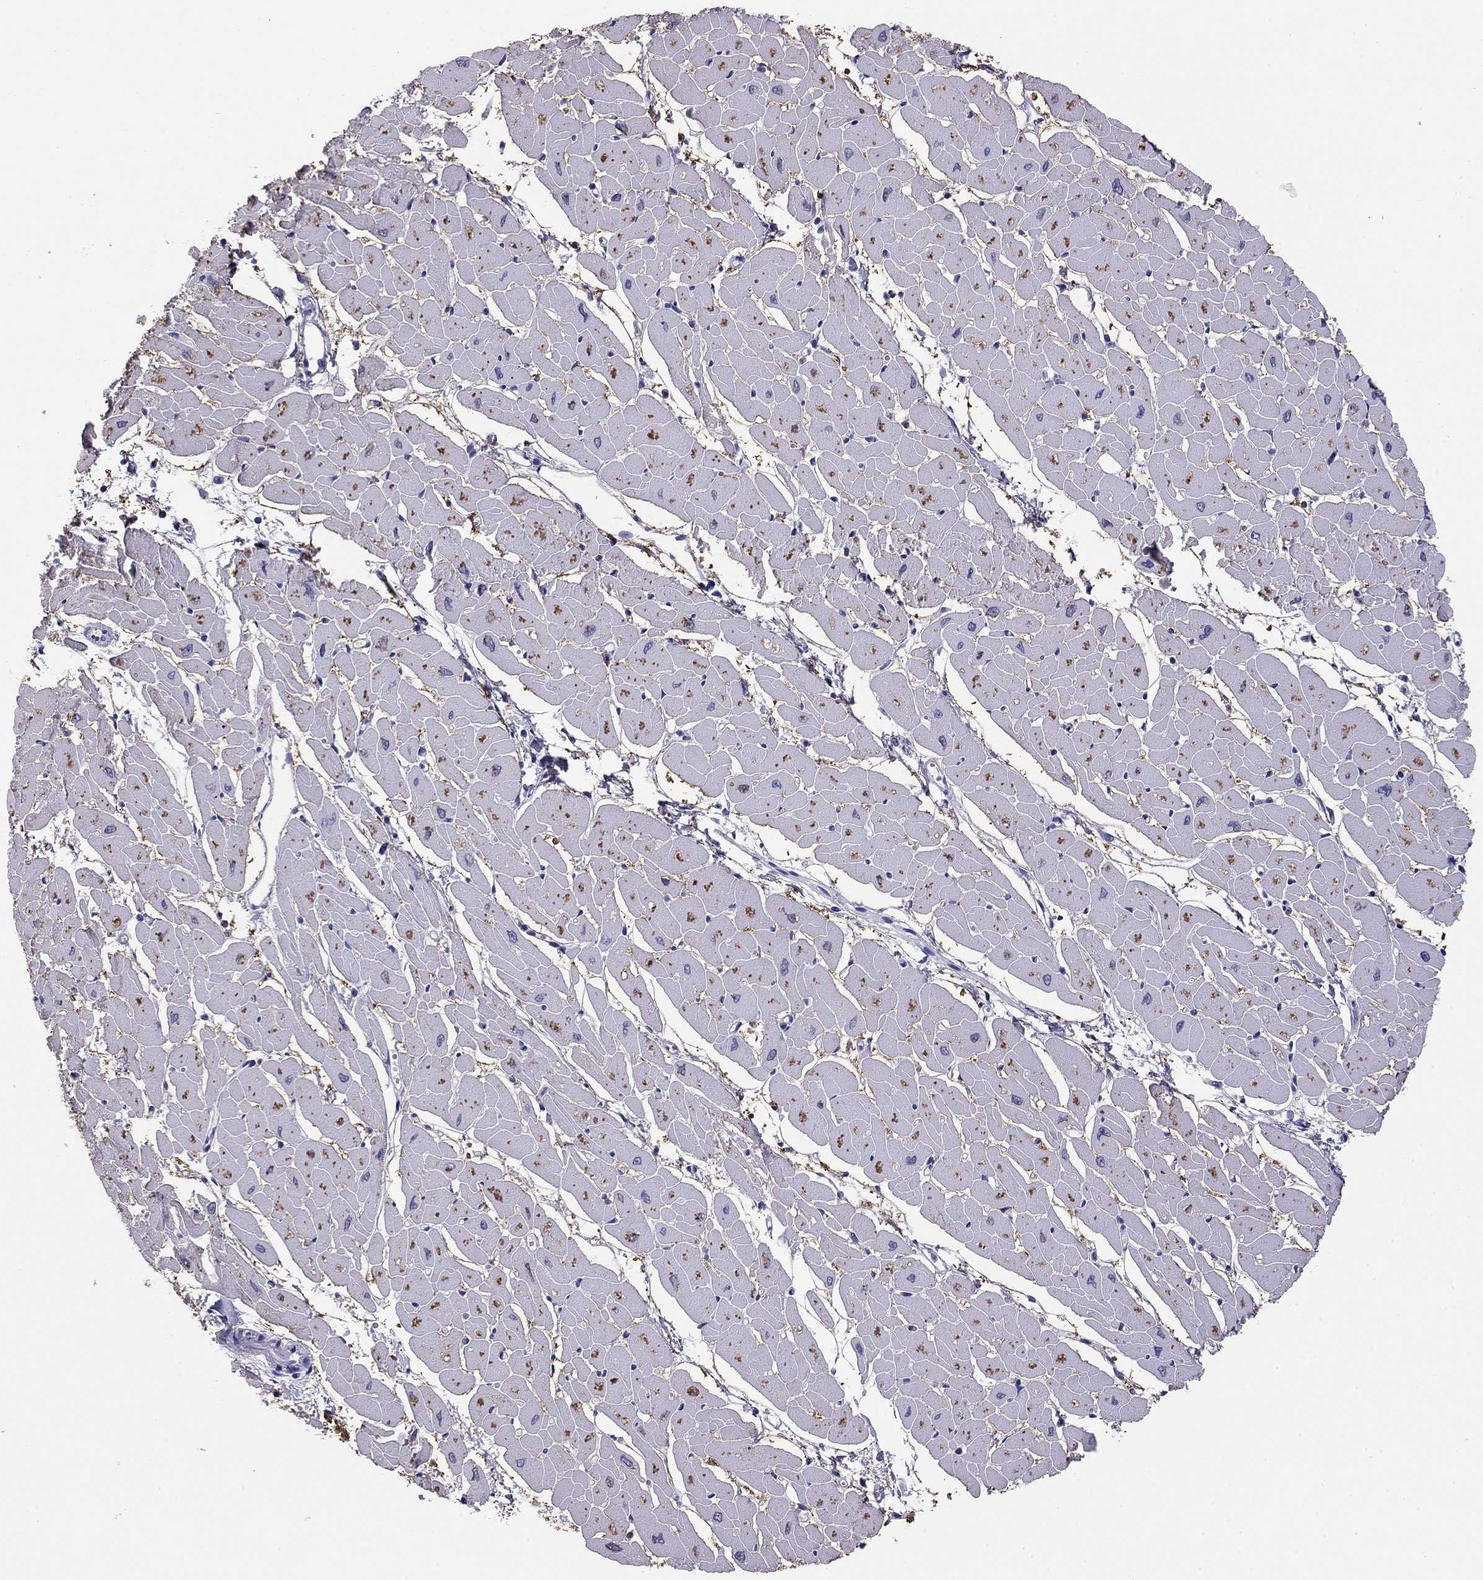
{"staining": {"intensity": "negative", "quantity": "none", "location": "none"}, "tissue": "heart muscle", "cell_type": "Cardiomyocytes", "image_type": "normal", "snomed": [{"axis": "morphology", "description": "Normal tissue, NOS"}, {"axis": "topography", "description": "Heart"}], "caption": "IHC histopathology image of unremarkable heart muscle: human heart muscle stained with DAB exhibits no significant protein expression in cardiomyocytes.", "gene": "ODF4", "patient": {"sex": "male", "age": 57}}